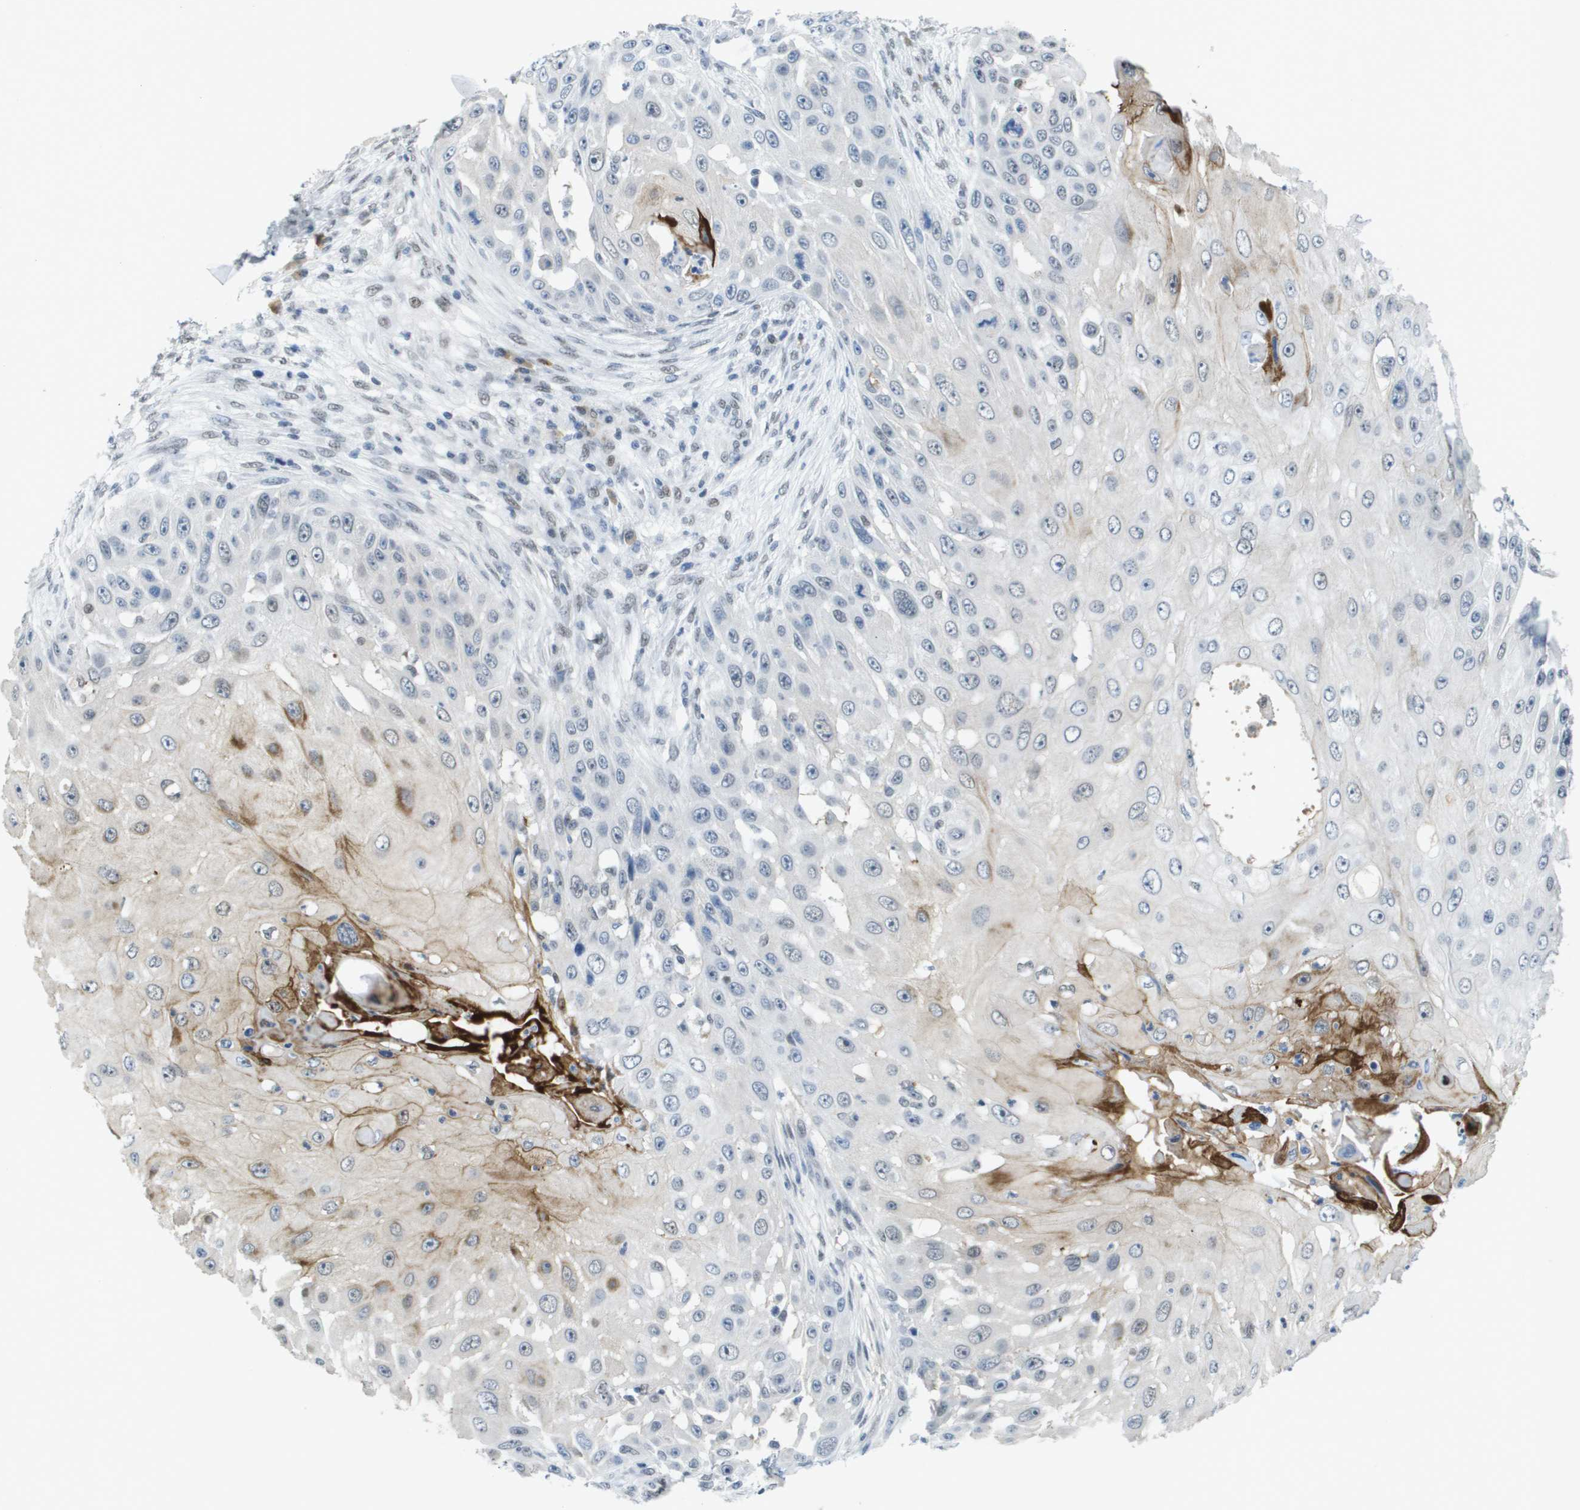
{"staining": {"intensity": "negative", "quantity": "none", "location": "none"}, "tissue": "skin cancer", "cell_type": "Tumor cells", "image_type": "cancer", "snomed": [{"axis": "morphology", "description": "Squamous cell carcinoma, NOS"}, {"axis": "topography", "description": "Skin"}], "caption": "Immunohistochemistry (IHC) image of human skin cancer (squamous cell carcinoma) stained for a protein (brown), which demonstrates no positivity in tumor cells. (IHC, brightfield microscopy, high magnification).", "gene": "TP53RK", "patient": {"sex": "female", "age": 44}}